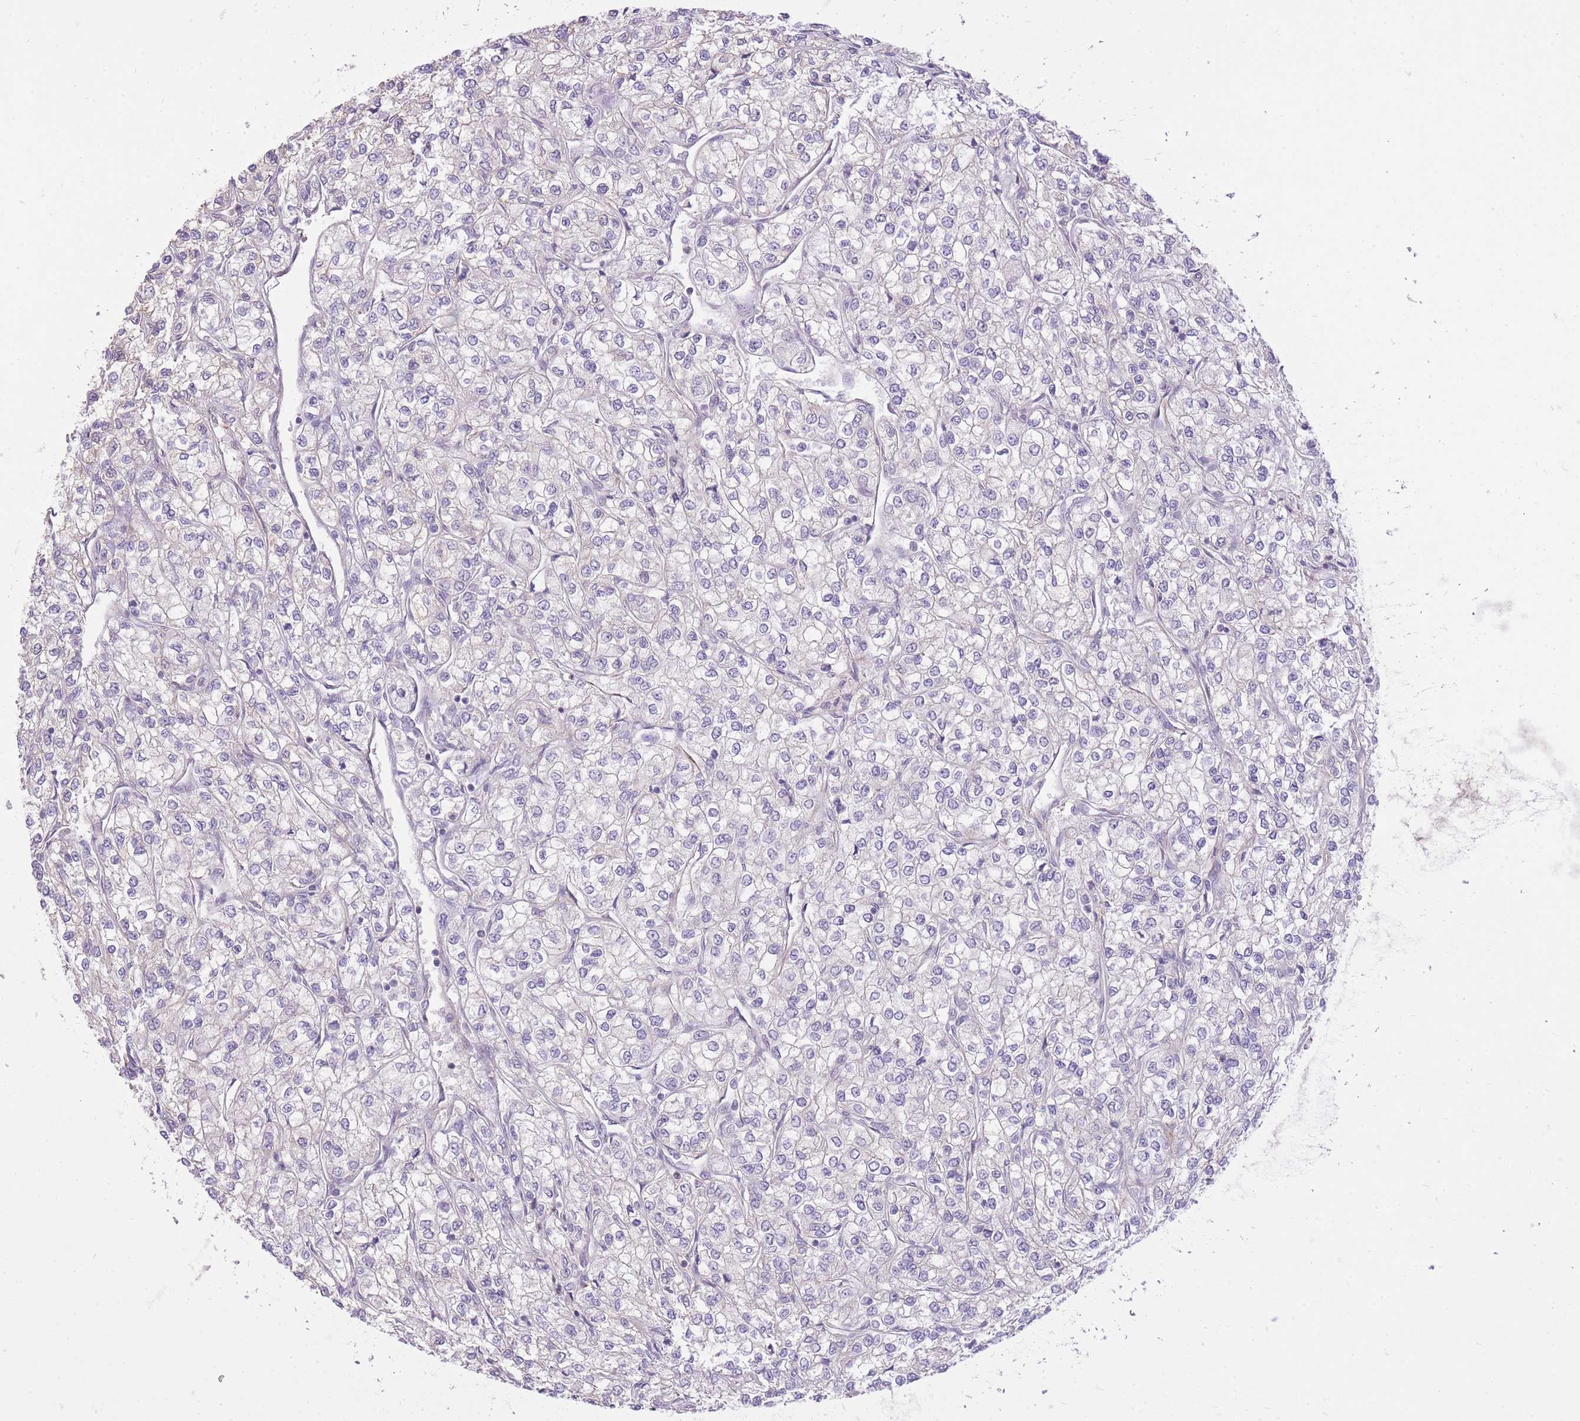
{"staining": {"intensity": "negative", "quantity": "none", "location": "none"}, "tissue": "renal cancer", "cell_type": "Tumor cells", "image_type": "cancer", "snomed": [{"axis": "morphology", "description": "Adenocarcinoma, NOS"}, {"axis": "topography", "description": "Kidney"}], "caption": "Renal adenocarcinoma stained for a protein using IHC demonstrates no expression tumor cells.", "gene": "ELL", "patient": {"sex": "male", "age": 80}}